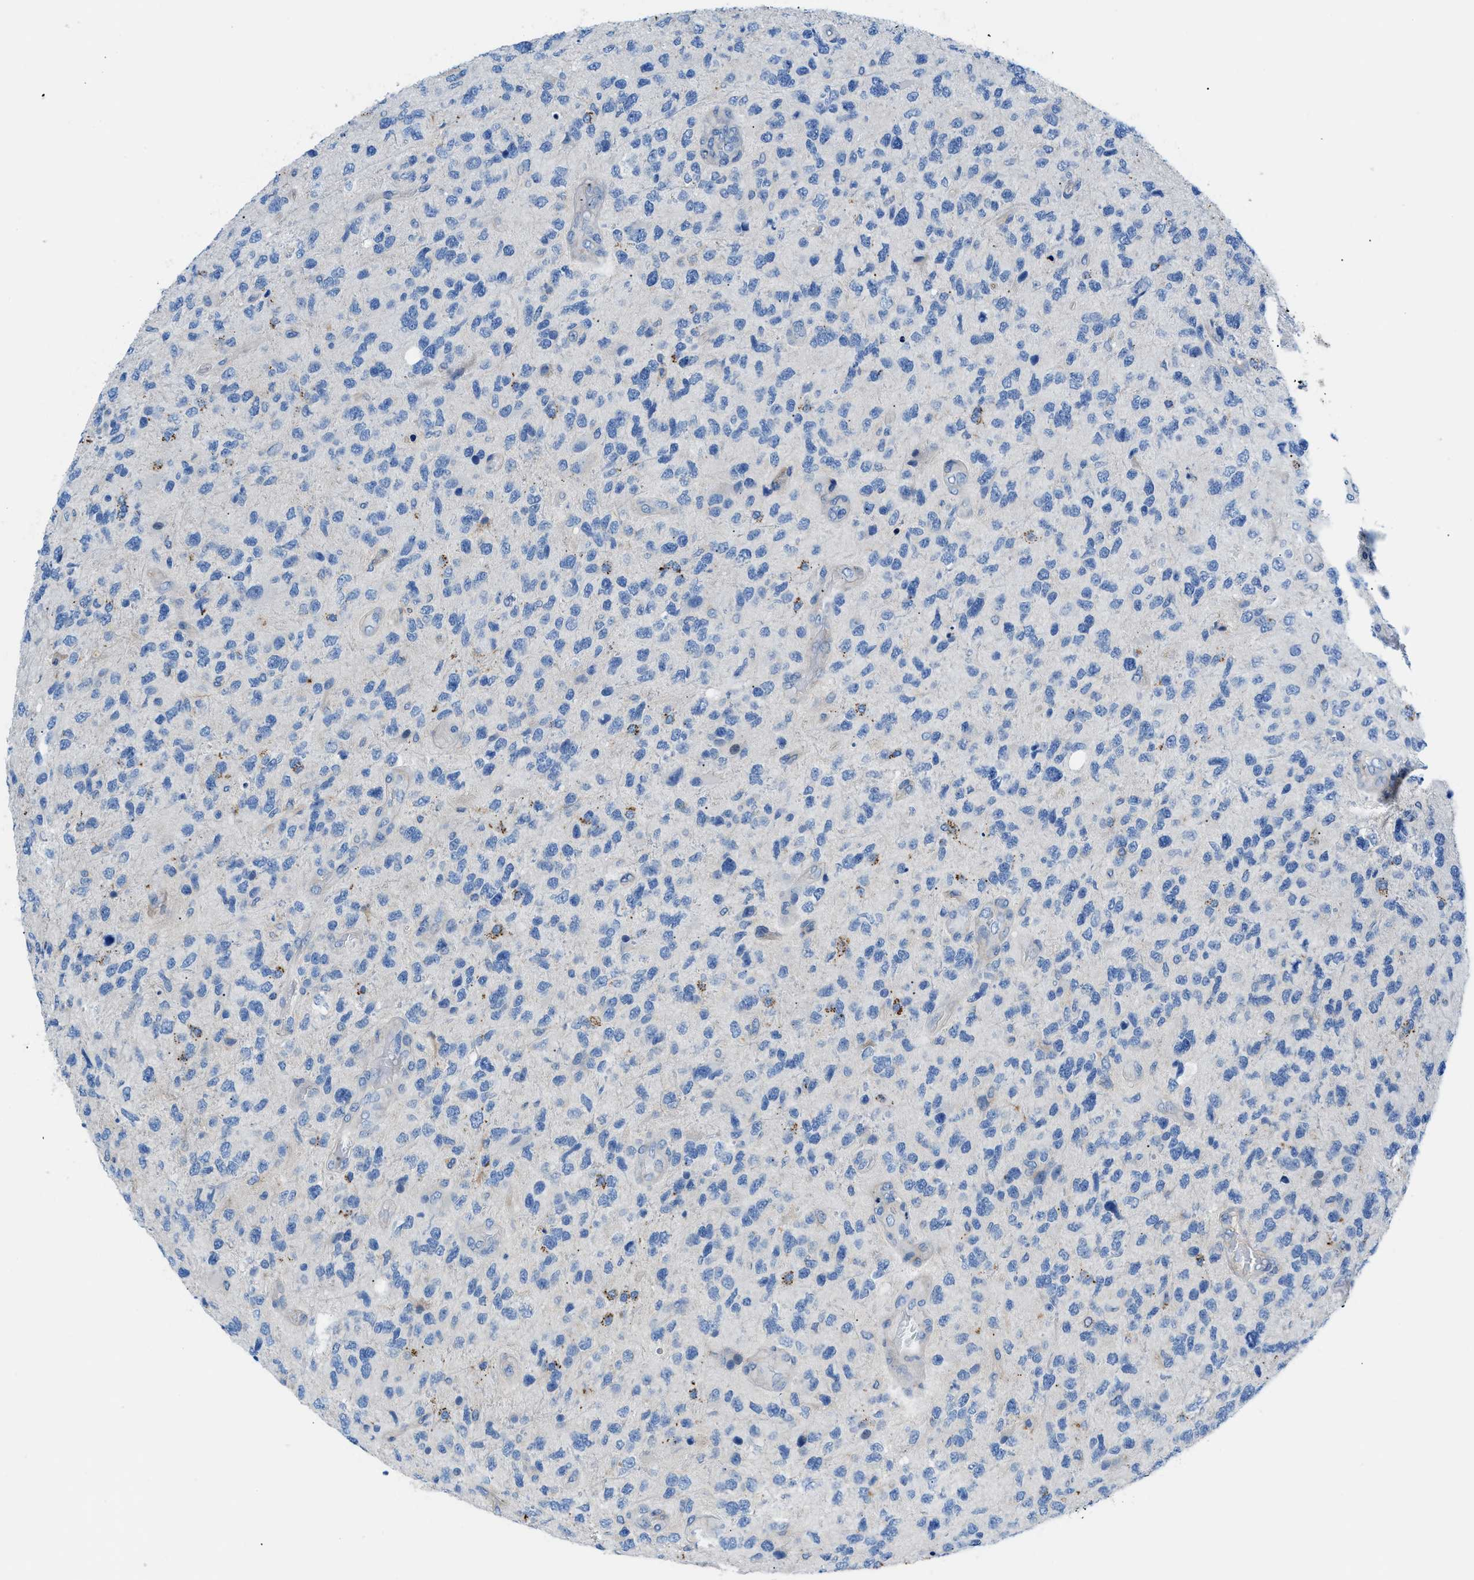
{"staining": {"intensity": "negative", "quantity": "none", "location": "none"}, "tissue": "glioma", "cell_type": "Tumor cells", "image_type": "cancer", "snomed": [{"axis": "morphology", "description": "Glioma, malignant, High grade"}, {"axis": "topography", "description": "Brain"}], "caption": "Immunohistochemical staining of human glioma shows no significant expression in tumor cells.", "gene": "ORAI1", "patient": {"sex": "female", "age": 58}}